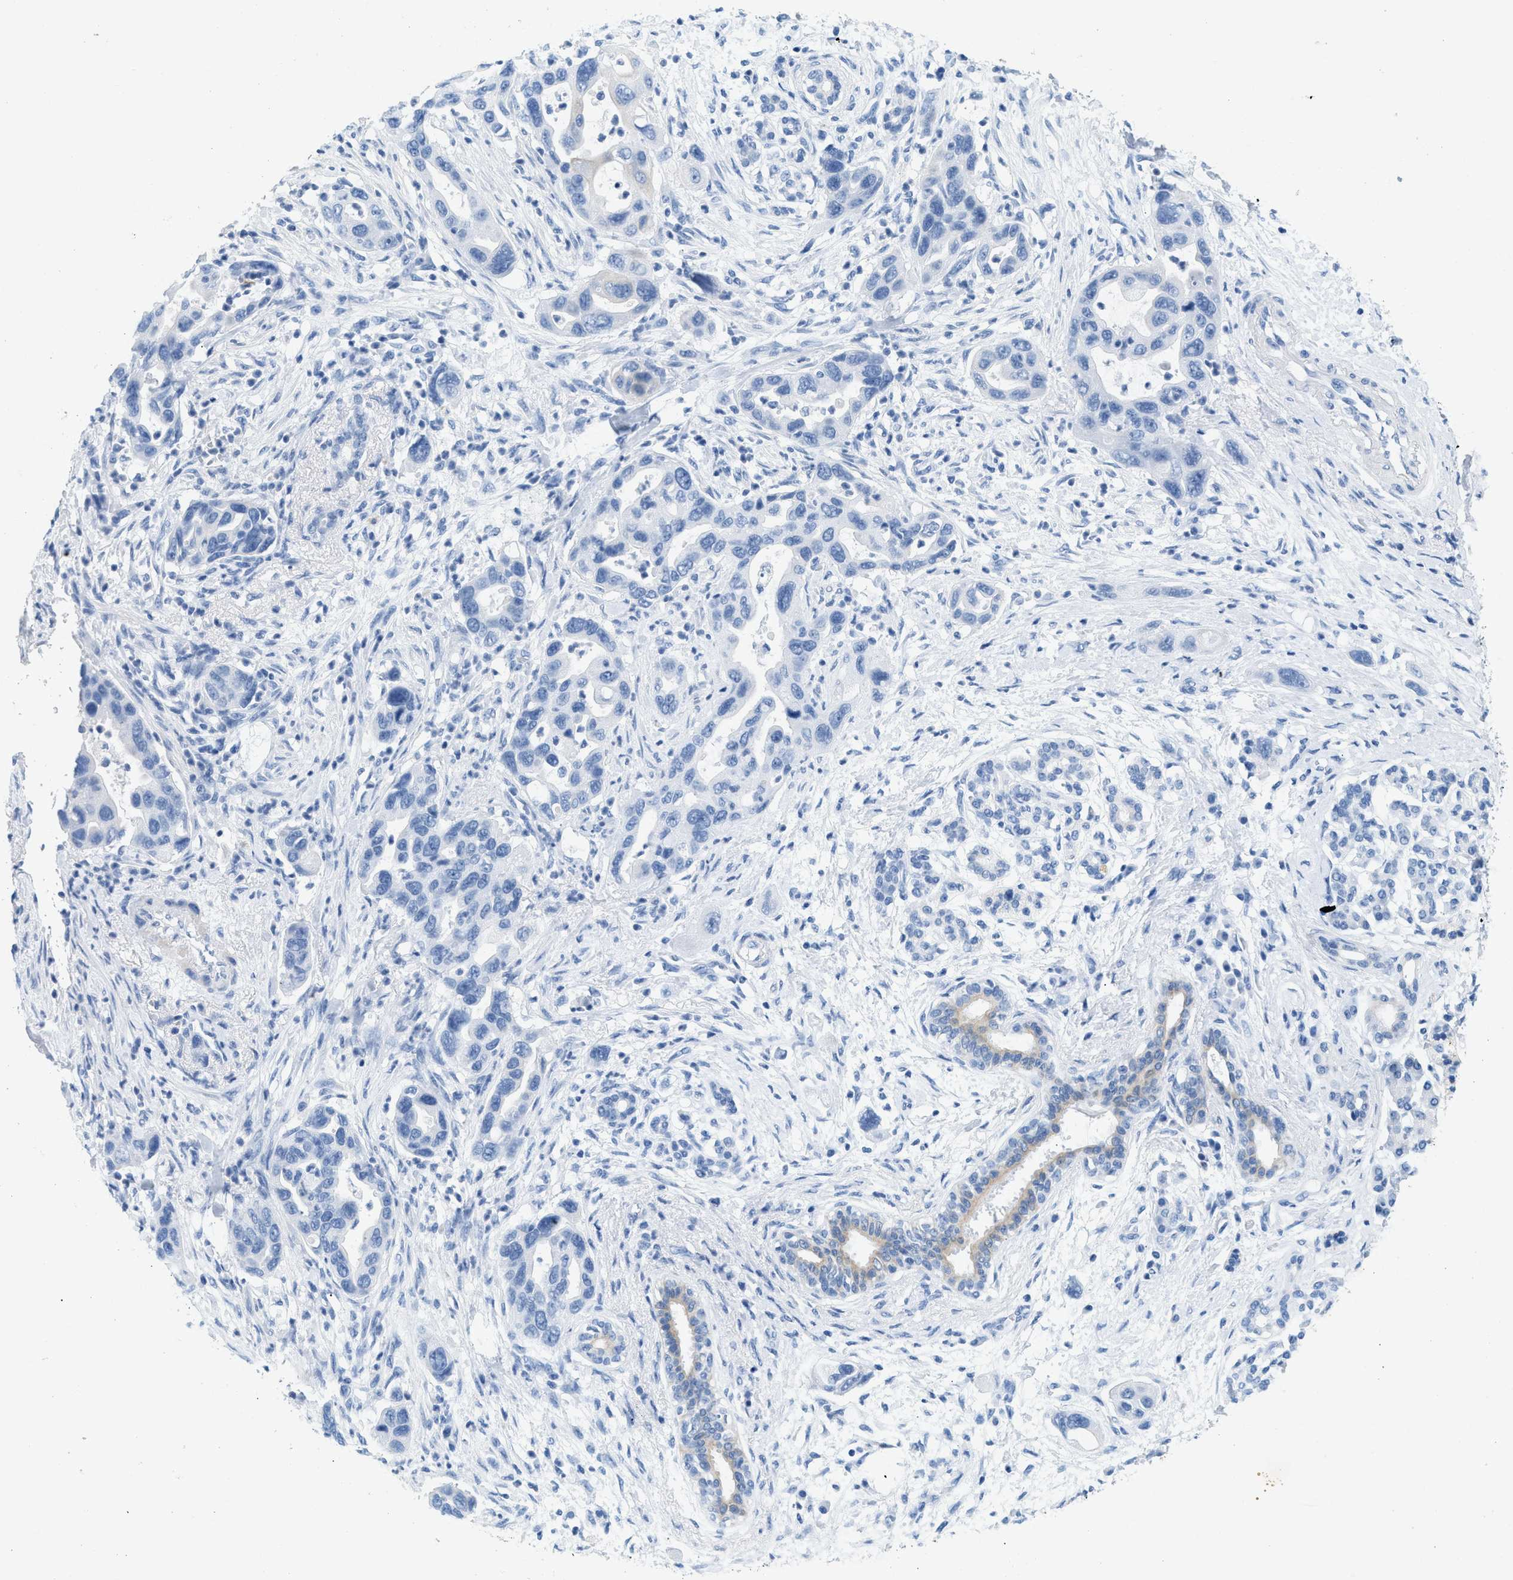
{"staining": {"intensity": "negative", "quantity": "none", "location": "none"}, "tissue": "pancreatic cancer", "cell_type": "Tumor cells", "image_type": "cancer", "snomed": [{"axis": "morphology", "description": "Normal tissue, NOS"}, {"axis": "morphology", "description": "Adenocarcinoma, NOS"}, {"axis": "topography", "description": "Pancreas"}], "caption": "Micrograph shows no protein staining in tumor cells of pancreatic adenocarcinoma tissue.", "gene": "HHATL", "patient": {"sex": "female", "age": 71}}